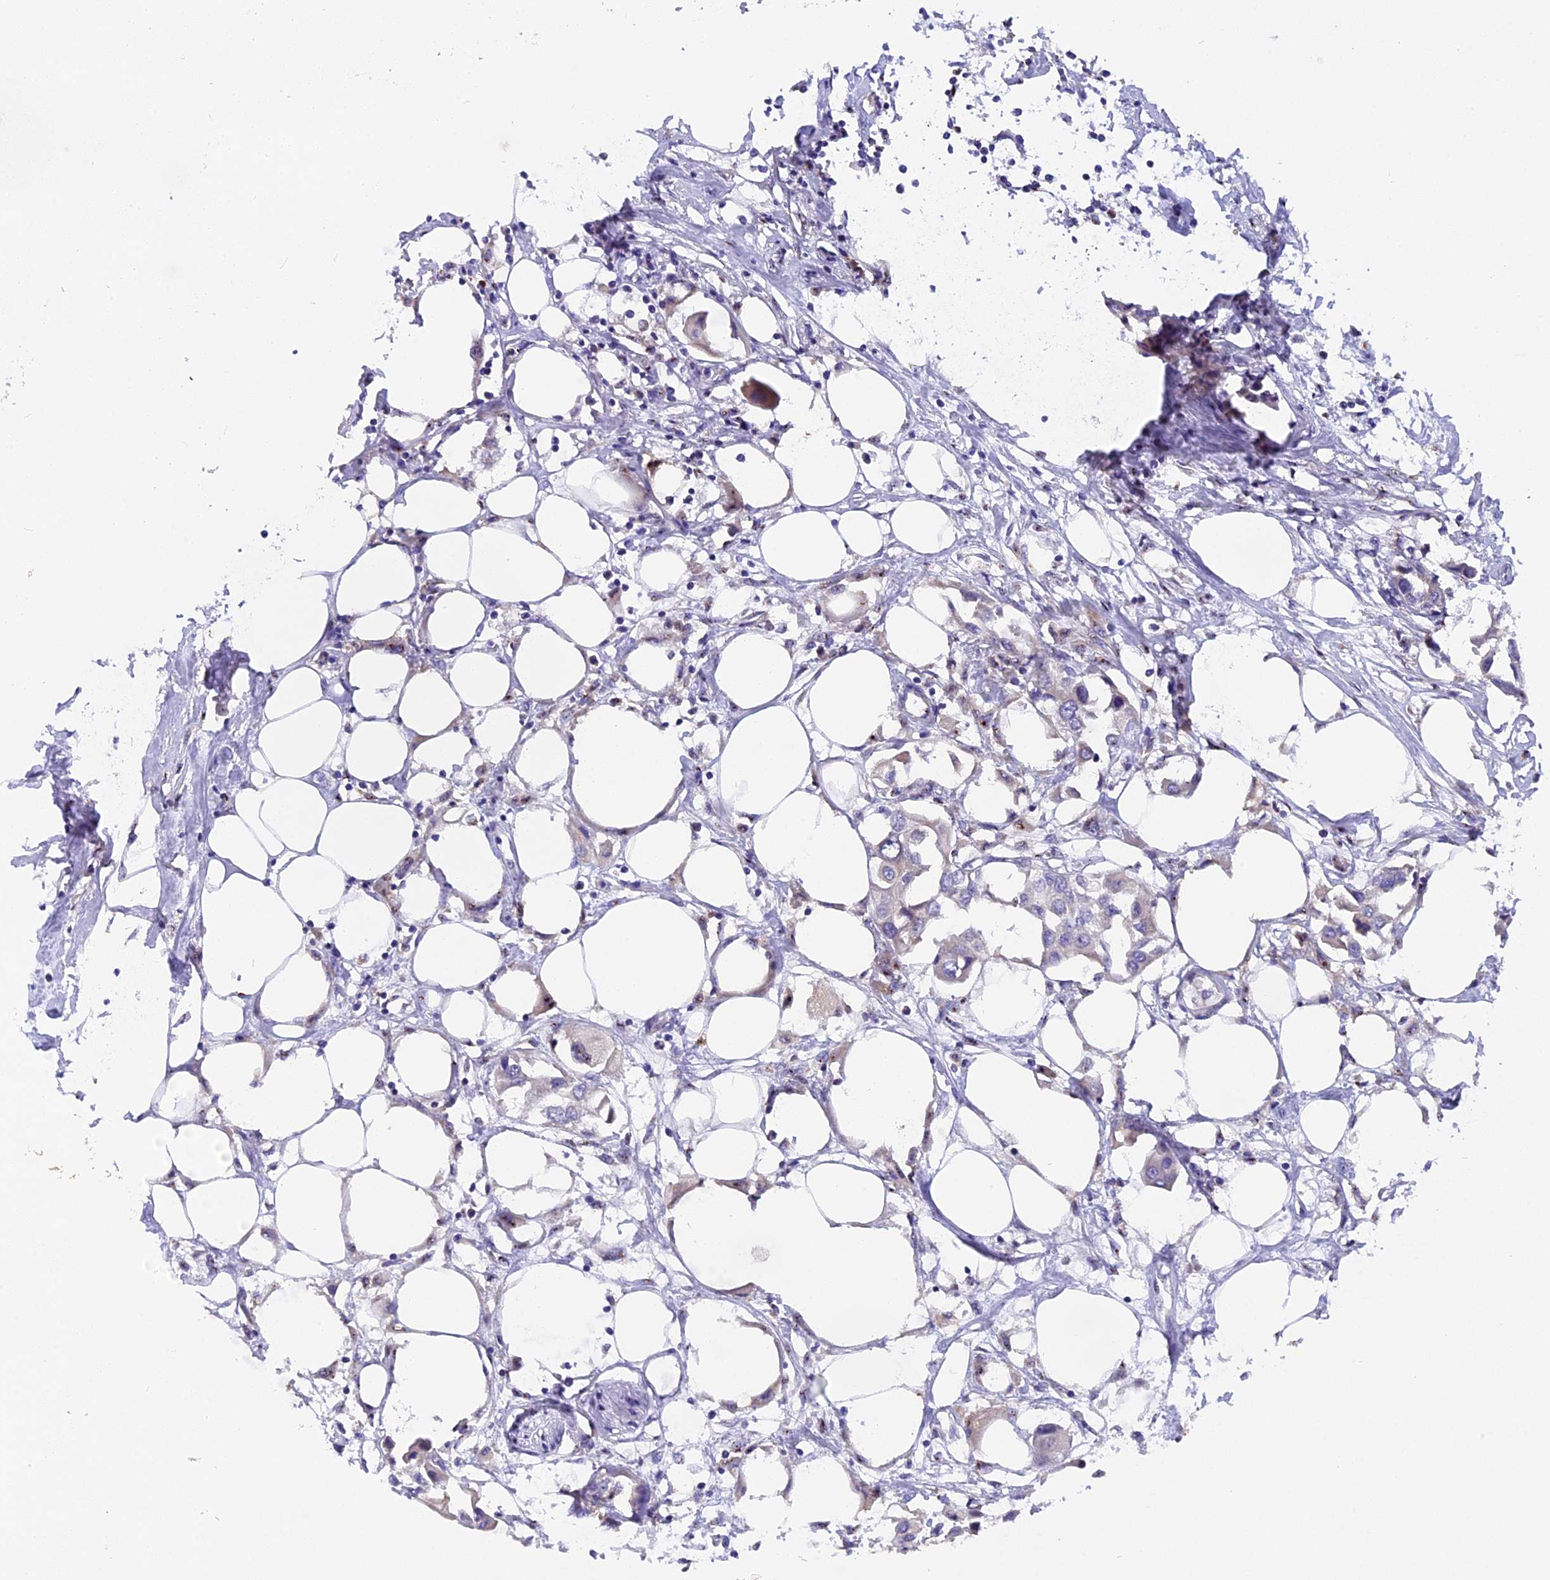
{"staining": {"intensity": "negative", "quantity": "none", "location": "none"}, "tissue": "urothelial cancer", "cell_type": "Tumor cells", "image_type": "cancer", "snomed": [{"axis": "morphology", "description": "Urothelial carcinoma, High grade"}, {"axis": "topography", "description": "Urinary bladder"}], "caption": "IHC histopathology image of urothelial cancer stained for a protein (brown), which demonstrates no positivity in tumor cells.", "gene": "FAM118B", "patient": {"sex": "male", "age": 64}}